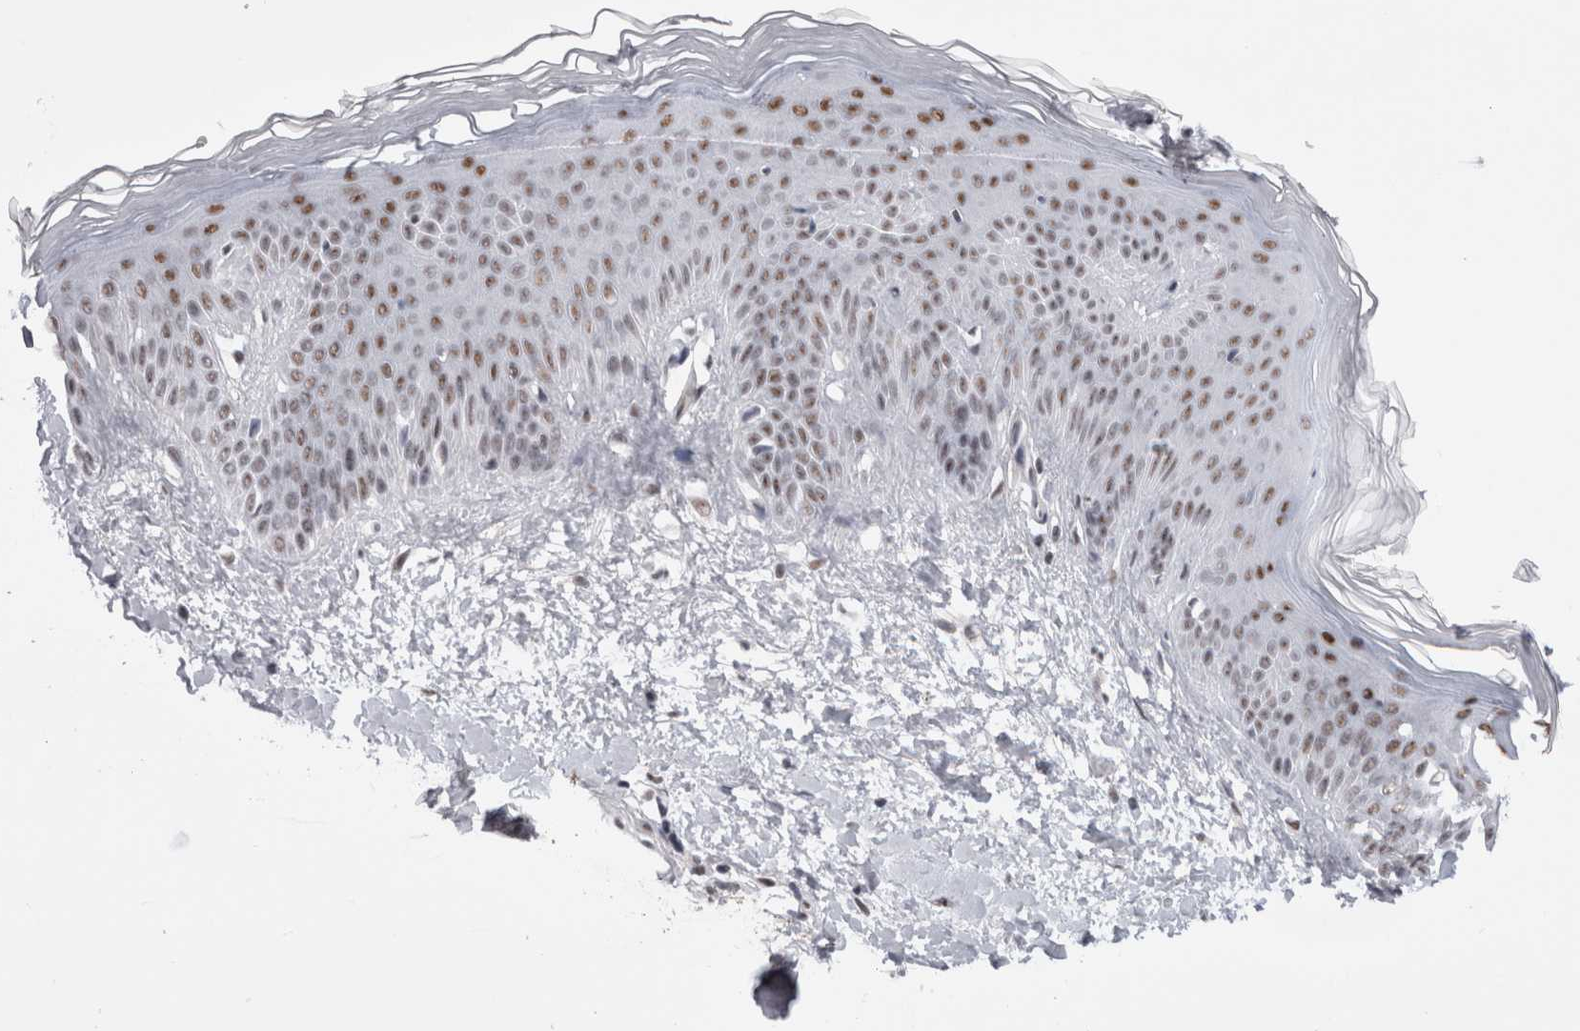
{"staining": {"intensity": "moderate", "quantity": "25%-75%", "location": "nuclear"}, "tissue": "skin", "cell_type": "Fibroblasts", "image_type": "normal", "snomed": [{"axis": "morphology", "description": "Normal tissue, NOS"}, {"axis": "morphology", "description": "Malignant melanoma, Metastatic site"}, {"axis": "topography", "description": "Skin"}], "caption": "Immunohistochemical staining of benign human skin demonstrates moderate nuclear protein positivity in about 25%-75% of fibroblasts.", "gene": "API5", "patient": {"sex": "male", "age": 41}}